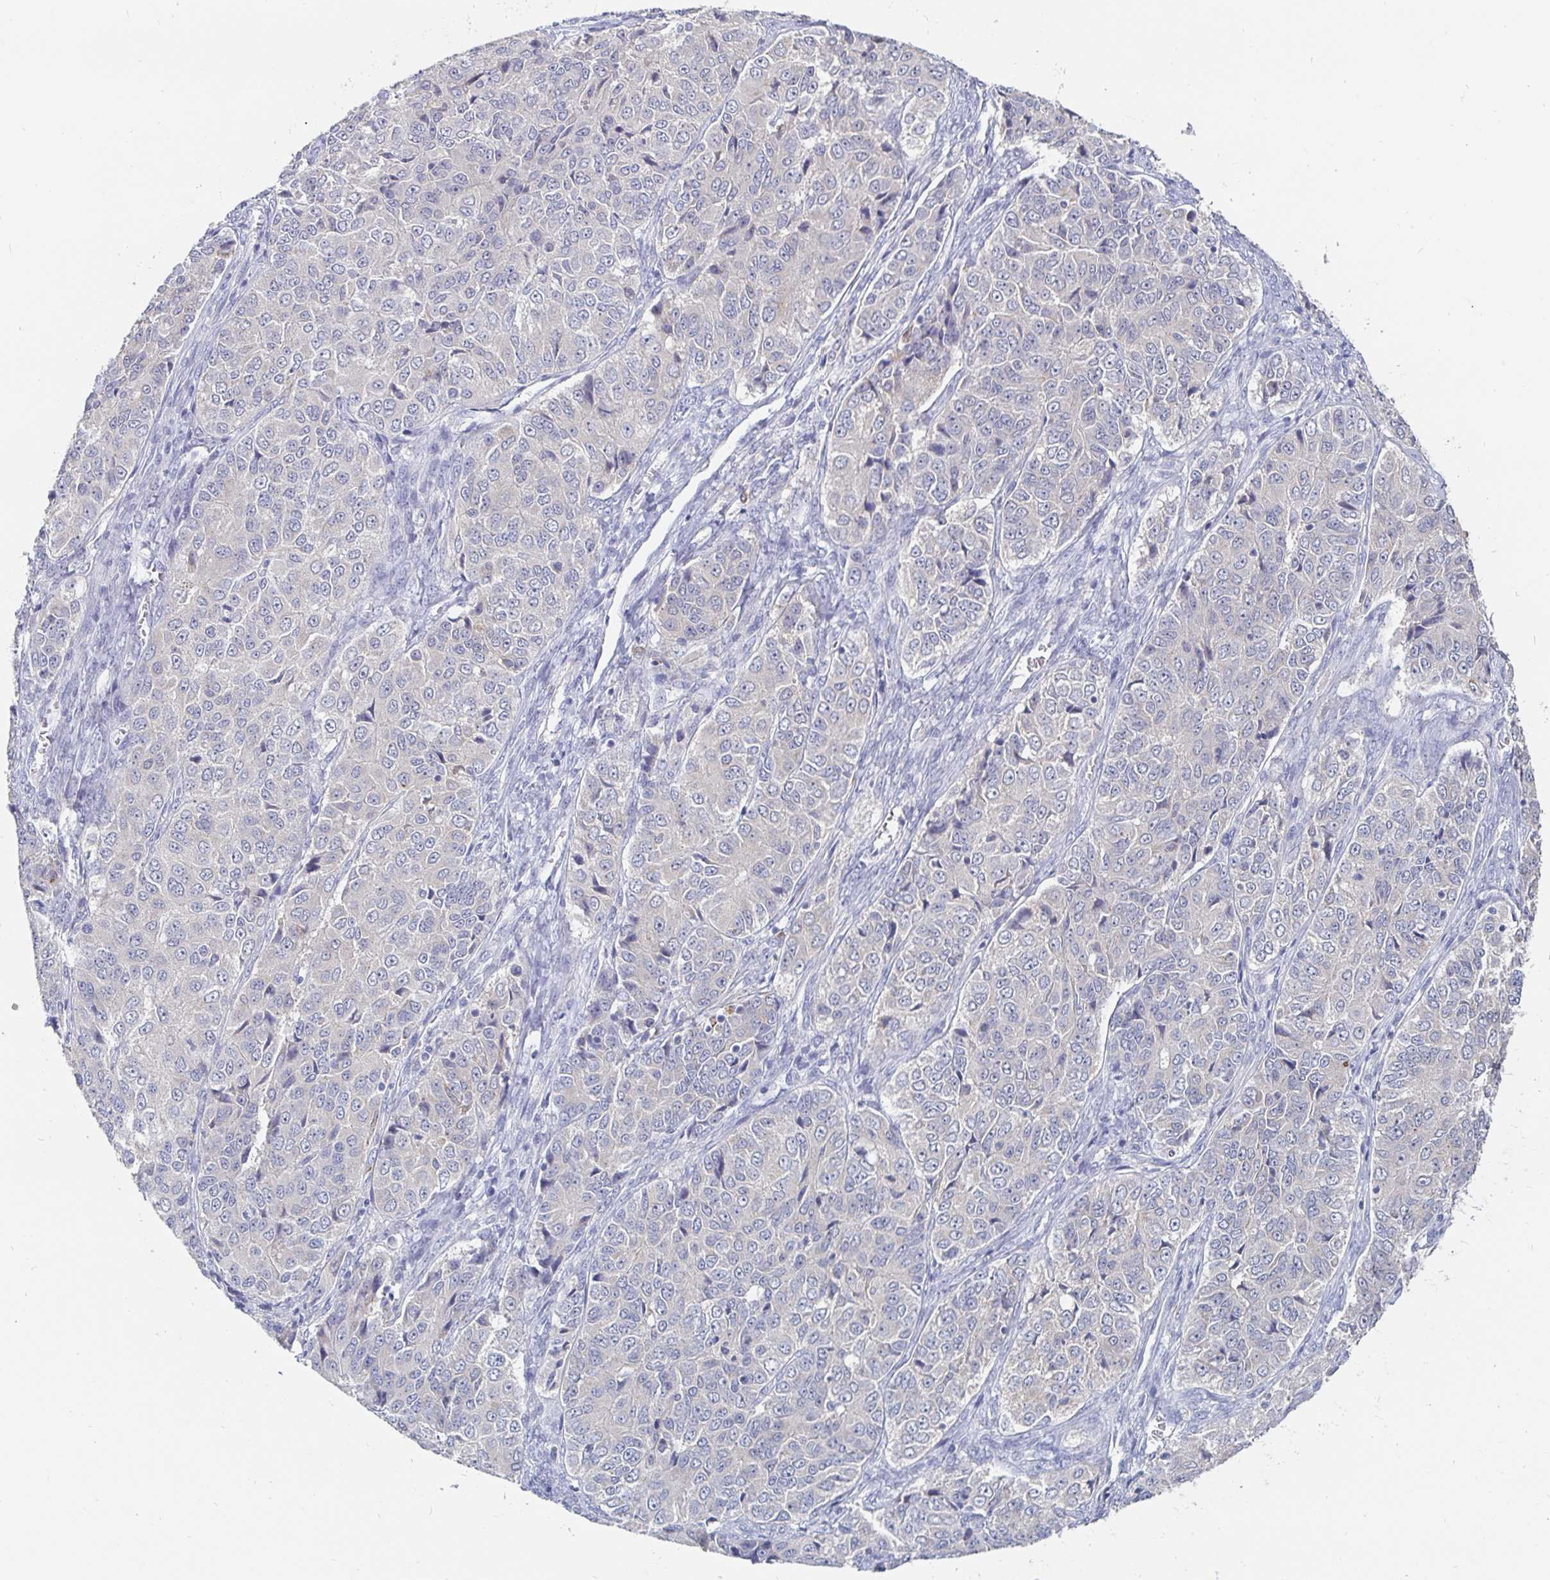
{"staining": {"intensity": "negative", "quantity": "none", "location": "none"}, "tissue": "ovarian cancer", "cell_type": "Tumor cells", "image_type": "cancer", "snomed": [{"axis": "morphology", "description": "Carcinoma, endometroid"}, {"axis": "topography", "description": "Ovary"}], "caption": "This is an IHC micrograph of human endometroid carcinoma (ovarian). There is no expression in tumor cells.", "gene": "SPPL3", "patient": {"sex": "female", "age": 51}}